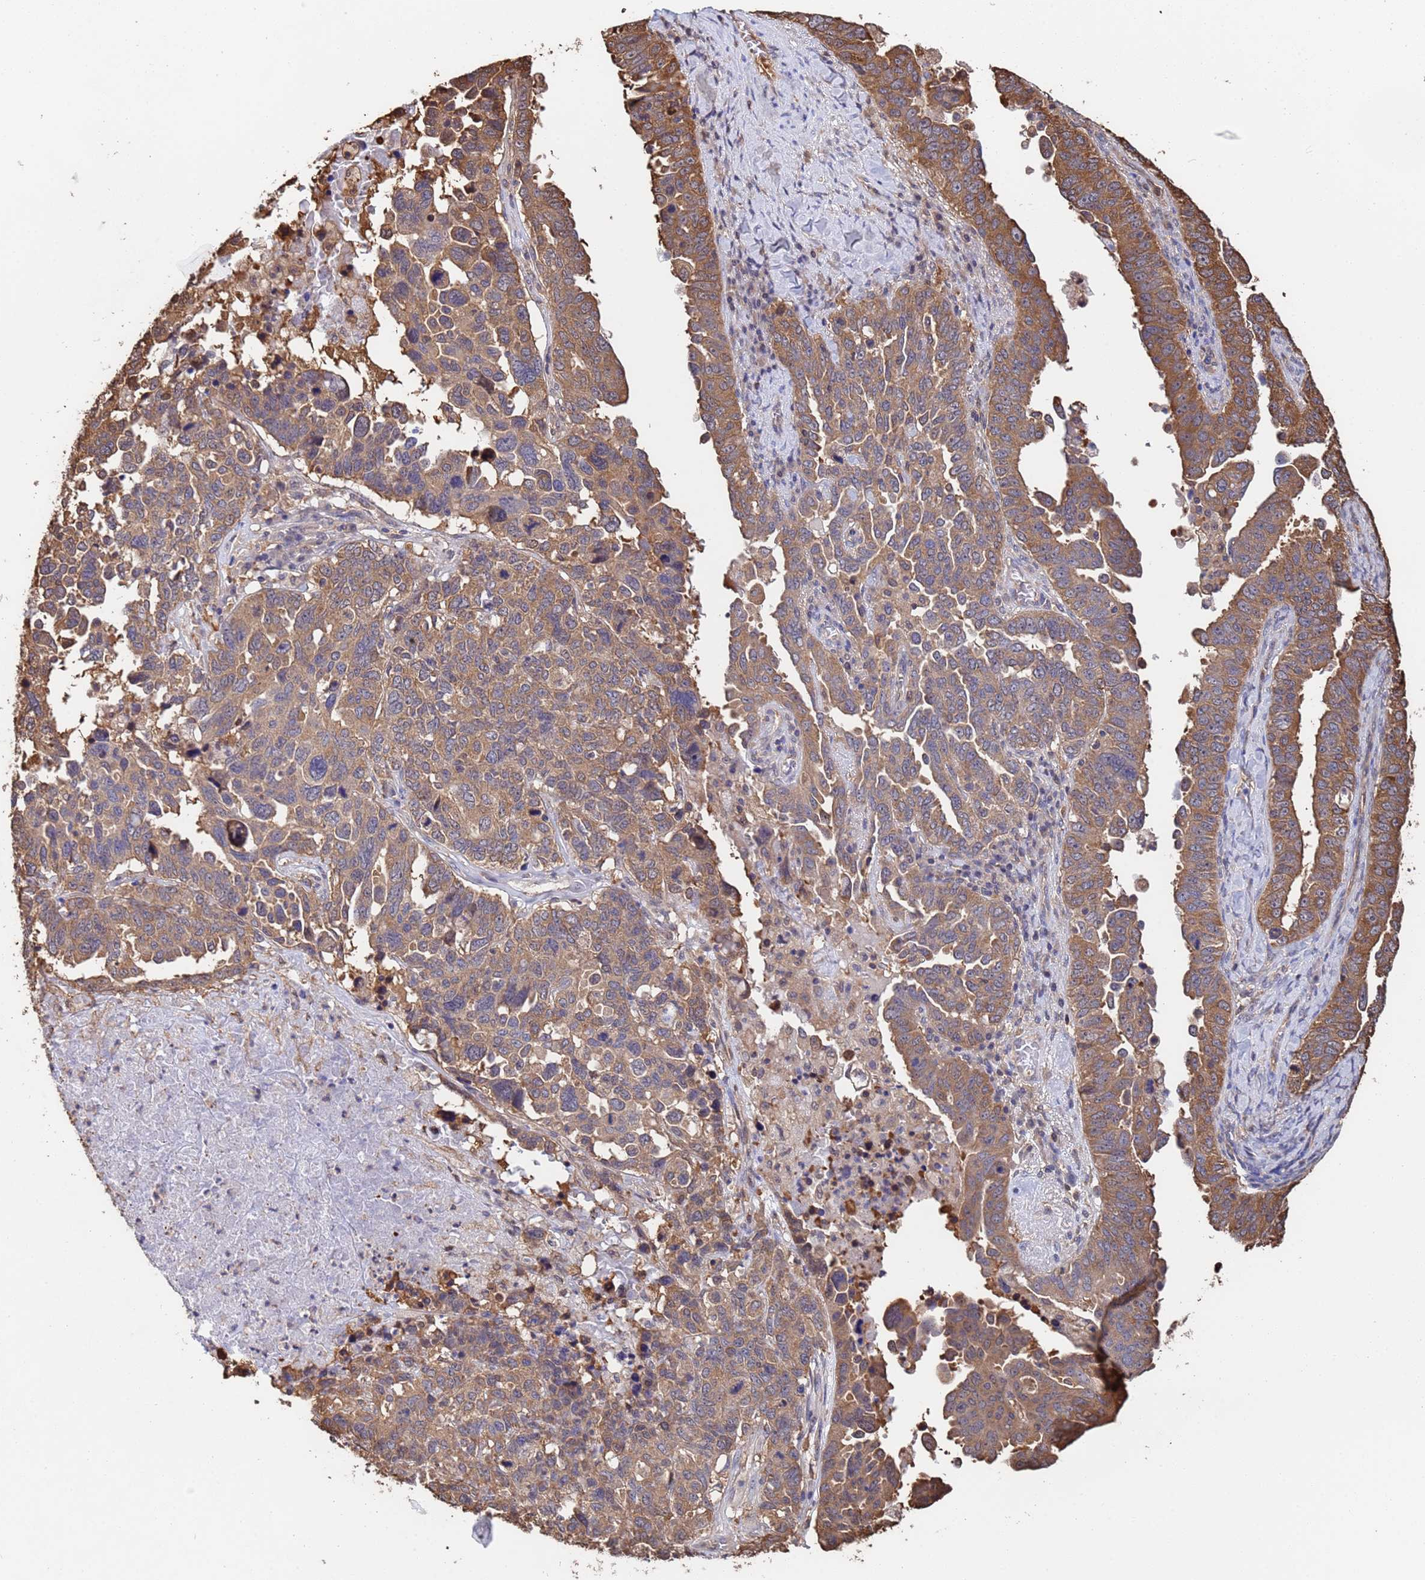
{"staining": {"intensity": "moderate", "quantity": ">75%", "location": "cytoplasmic/membranous"}, "tissue": "ovarian cancer", "cell_type": "Tumor cells", "image_type": "cancer", "snomed": [{"axis": "morphology", "description": "Carcinoma, endometroid"}, {"axis": "topography", "description": "Ovary"}], "caption": "Endometroid carcinoma (ovarian) was stained to show a protein in brown. There is medium levels of moderate cytoplasmic/membranous positivity in approximately >75% of tumor cells.", "gene": "FAM25A", "patient": {"sex": "female", "age": 62}}